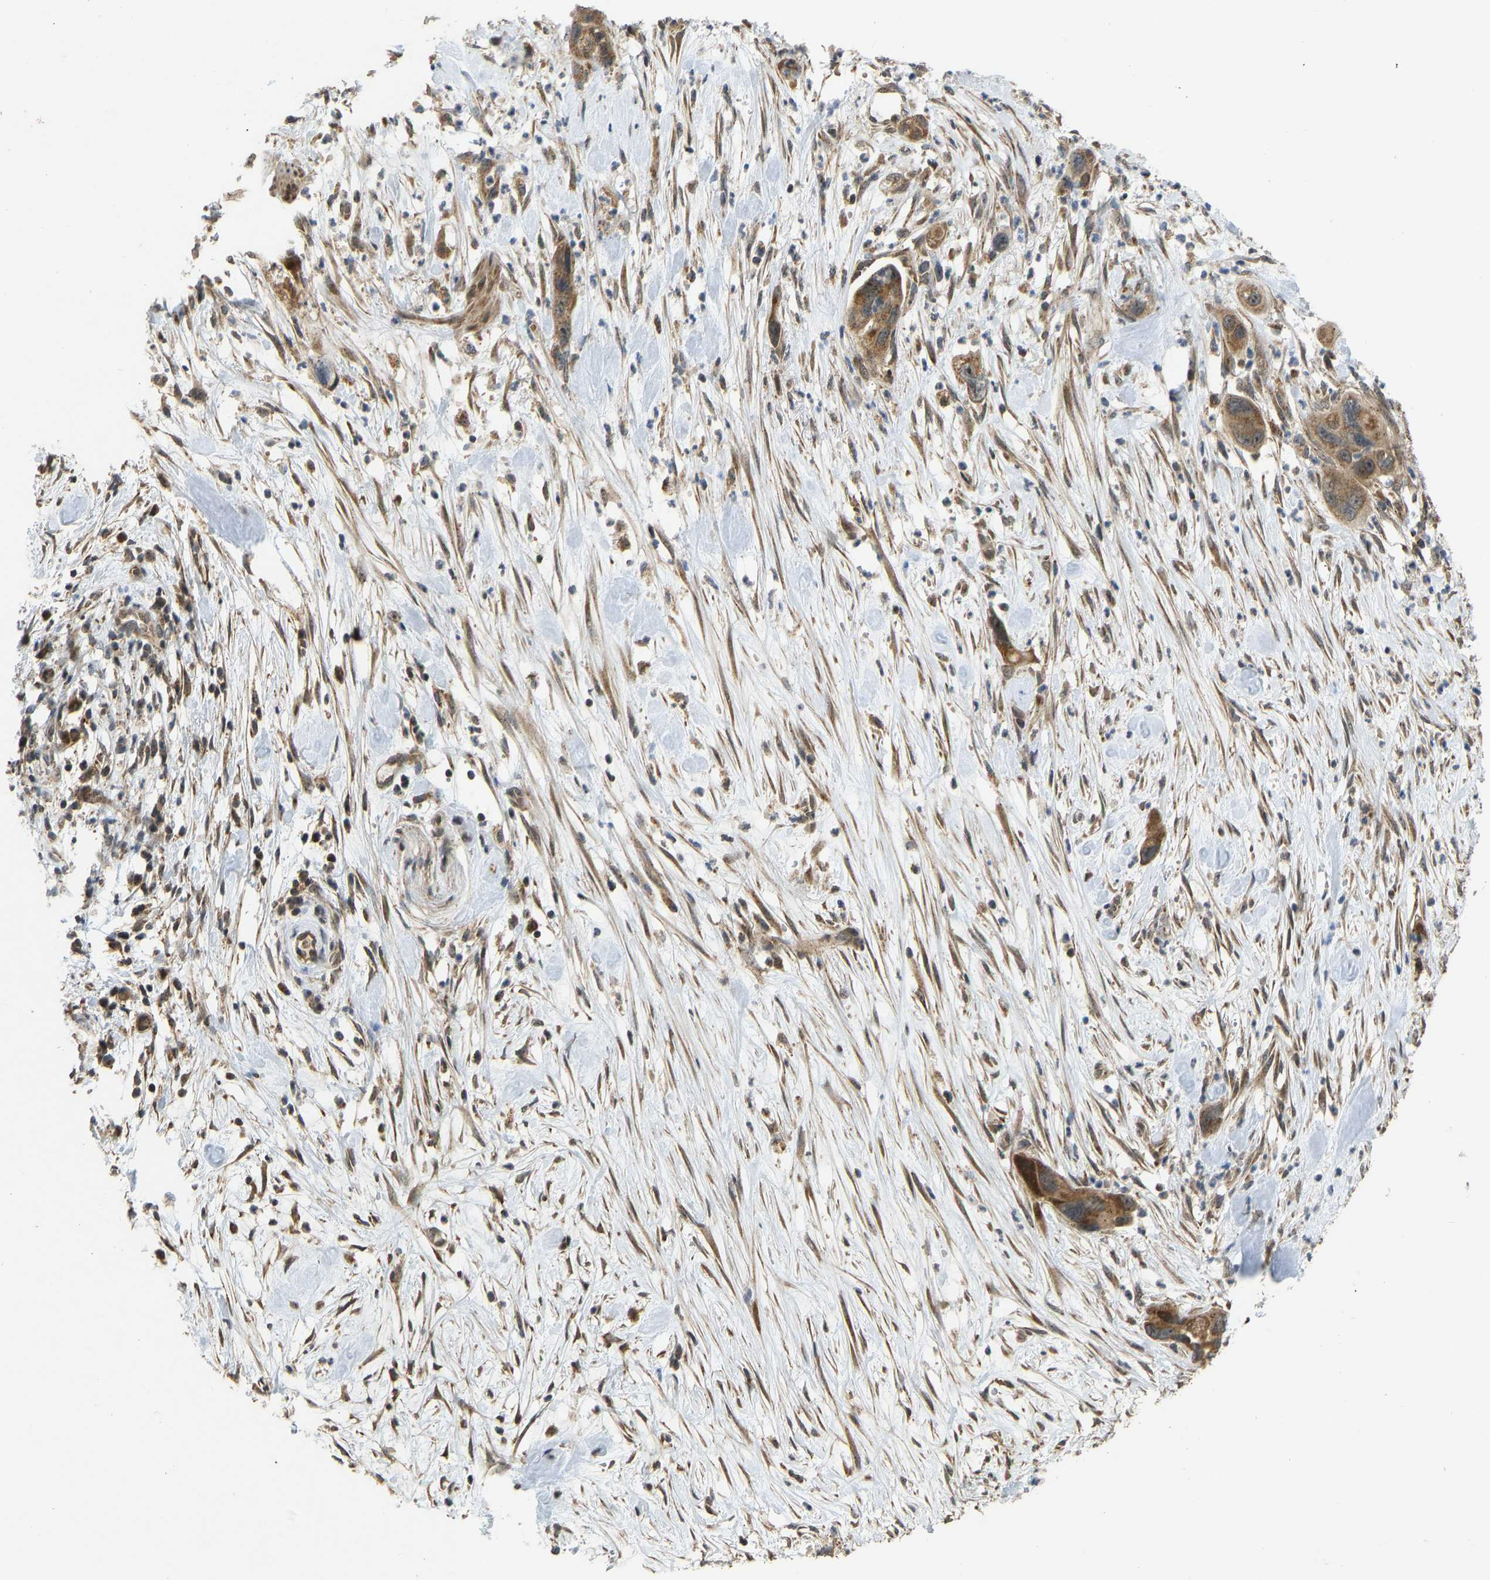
{"staining": {"intensity": "moderate", "quantity": ">75%", "location": "cytoplasmic/membranous"}, "tissue": "pancreatic cancer", "cell_type": "Tumor cells", "image_type": "cancer", "snomed": [{"axis": "morphology", "description": "Adenocarcinoma, NOS"}, {"axis": "topography", "description": "Pancreas"}], "caption": "Protein expression analysis of pancreatic cancer (adenocarcinoma) demonstrates moderate cytoplasmic/membranous positivity in approximately >75% of tumor cells.", "gene": "ACADS", "patient": {"sex": "female", "age": 71}}